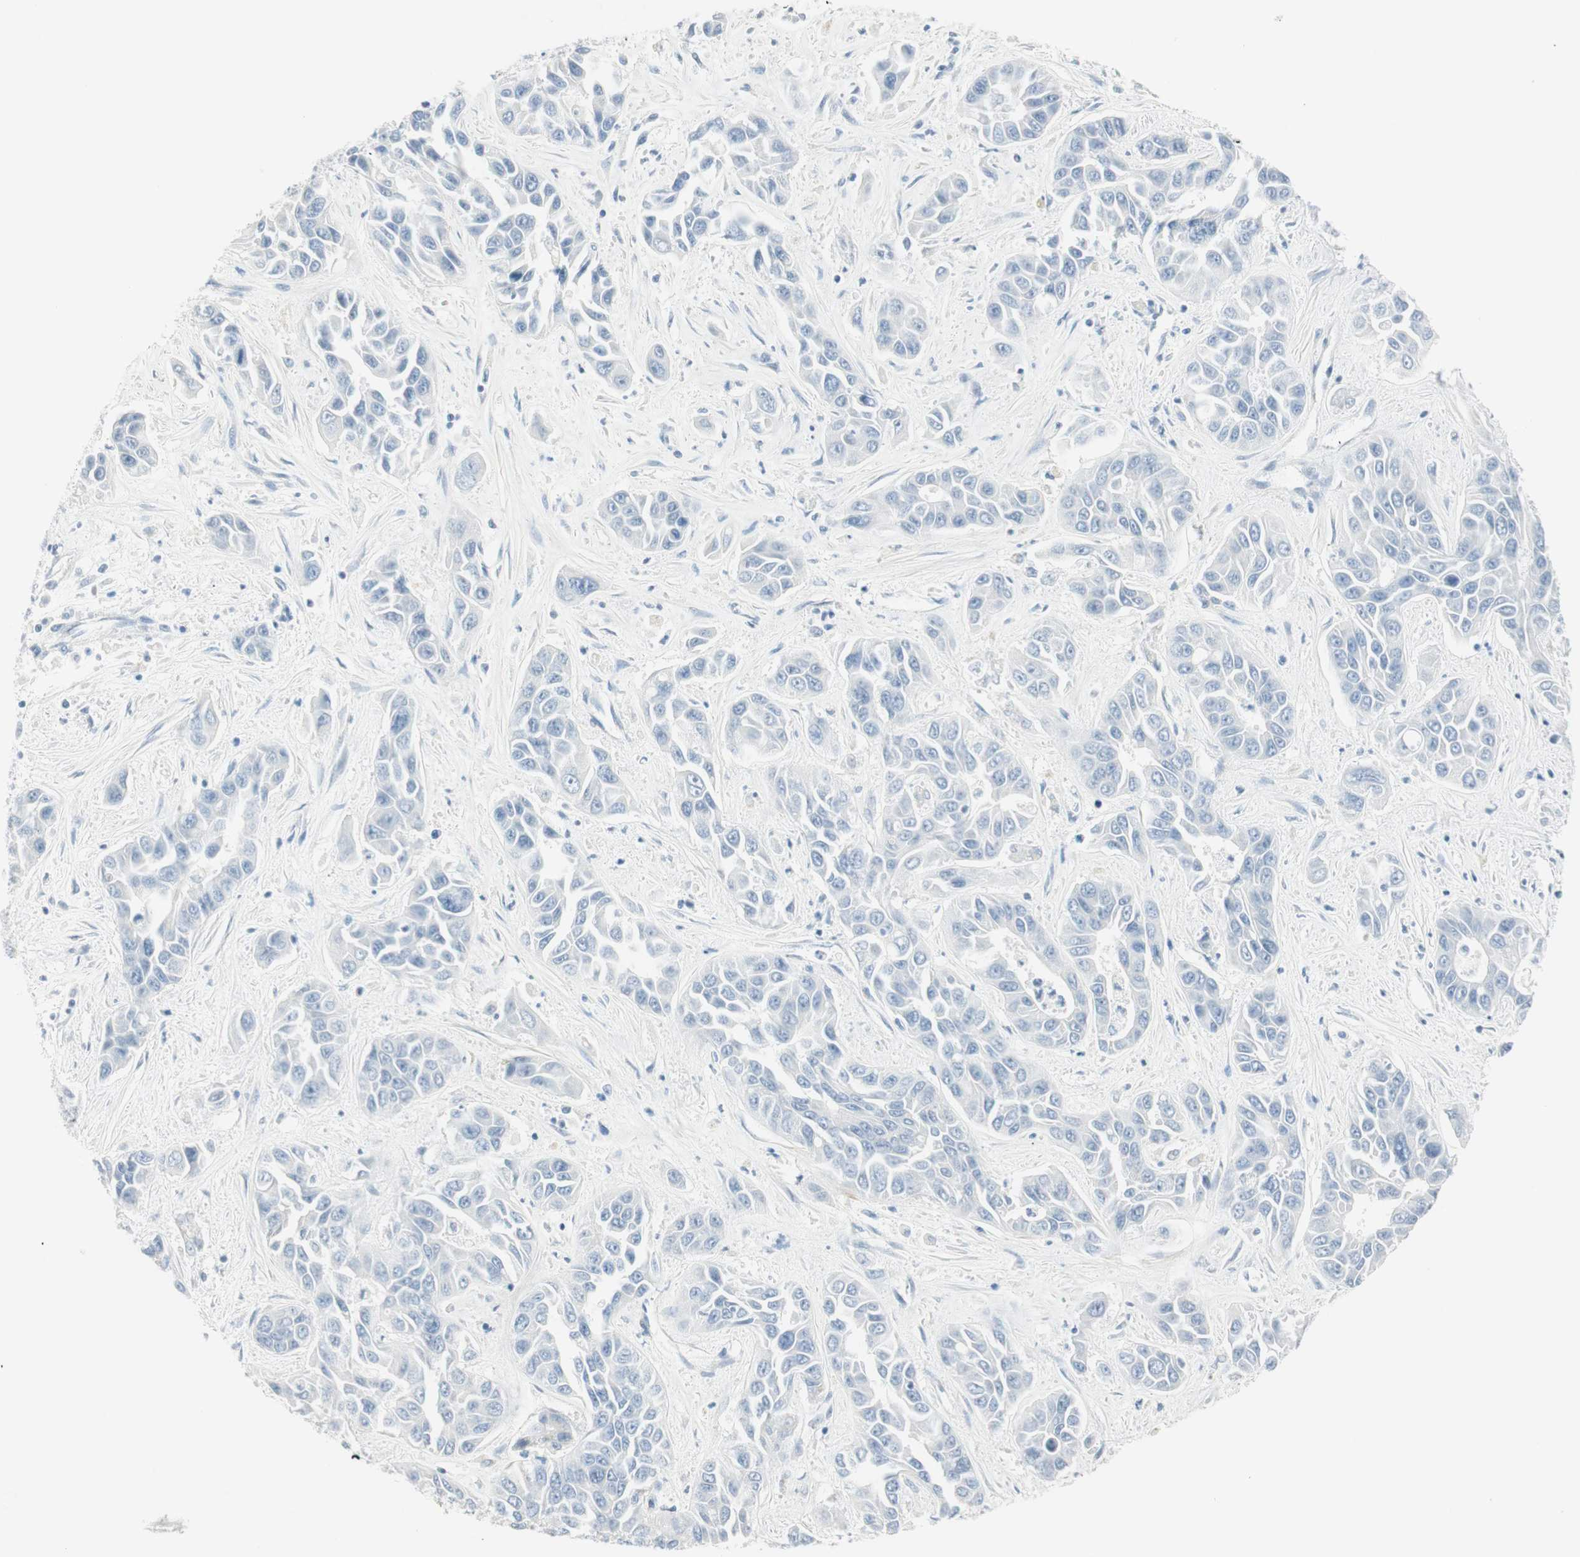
{"staining": {"intensity": "negative", "quantity": "none", "location": "none"}, "tissue": "liver cancer", "cell_type": "Tumor cells", "image_type": "cancer", "snomed": [{"axis": "morphology", "description": "Cholangiocarcinoma"}, {"axis": "topography", "description": "Liver"}], "caption": "DAB immunohistochemical staining of human cholangiocarcinoma (liver) demonstrates no significant staining in tumor cells. Brightfield microscopy of immunohistochemistry (IHC) stained with DAB (3,3'-diaminobenzidine) (brown) and hematoxylin (blue), captured at high magnification.", "gene": "MLLT10", "patient": {"sex": "female", "age": 52}}